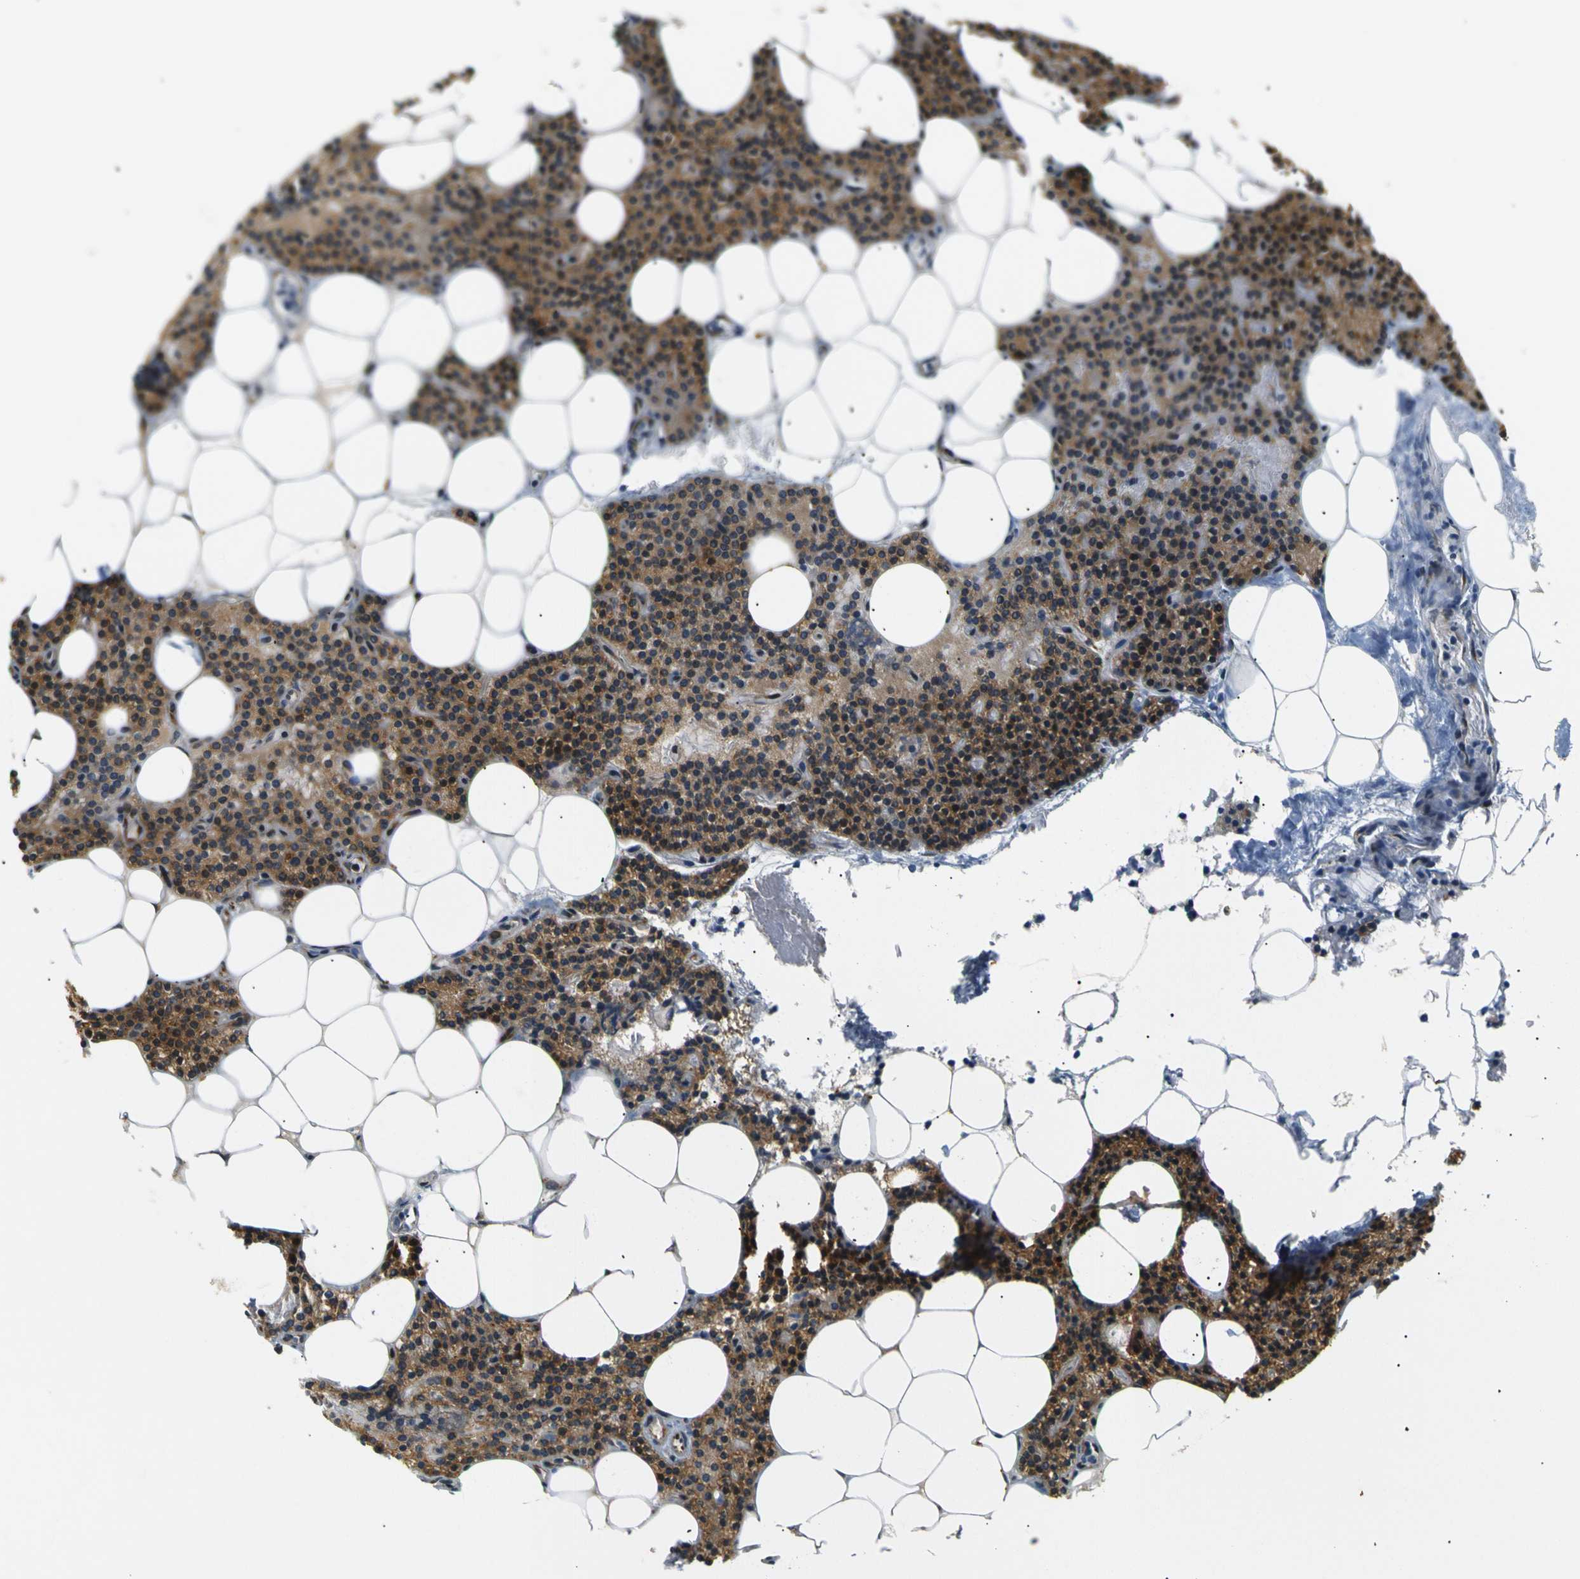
{"staining": {"intensity": "moderate", "quantity": ">75%", "location": "cytoplasmic/membranous"}, "tissue": "parathyroid gland", "cell_type": "Glandular cells", "image_type": "normal", "snomed": [{"axis": "morphology", "description": "Normal tissue, NOS"}, {"axis": "morphology", "description": "Adenoma, NOS"}, {"axis": "topography", "description": "Parathyroid gland"}], "caption": "The micrograph exhibits immunohistochemical staining of normal parathyroid gland. There is moderate cytoplasmic/membranous expression is seen in about >75% of glandular cells.", "gene": "ABCE1", "patient": {"sex": "female", "age": 51}}